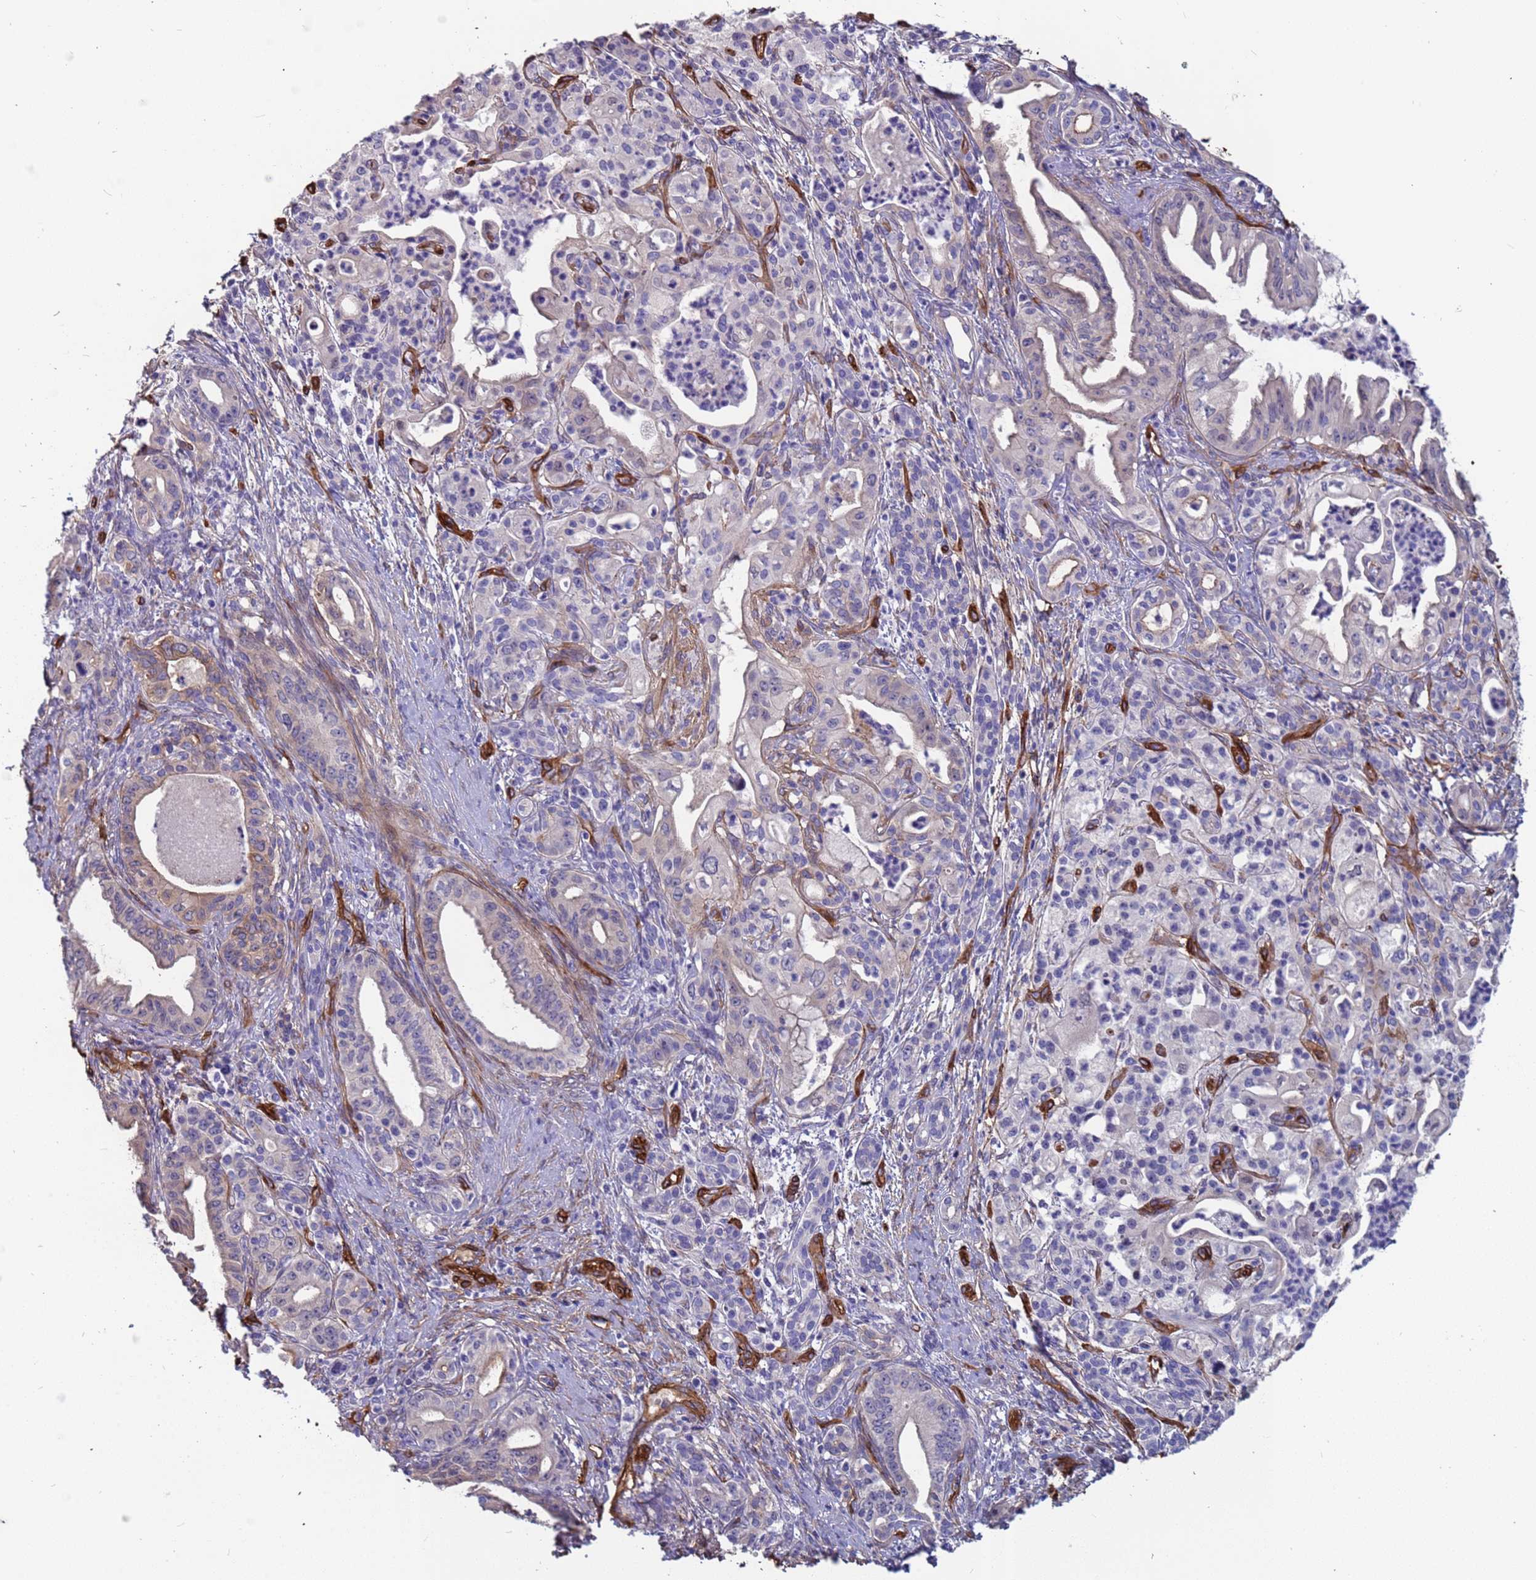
{"staining": {"intensity": "negative", "quantity": "none", "location": "none"}, "tissue": "pancreatic cancer", "cell_type": "Tumor cells", "image_type": "cancer", "snomed": [{"axis": "morphology", "description": "Adenocarcinoma, NOS"}, {"axis": "topography", "description": "Pancreas"}], "caption": "Human adenocarcinoma (pancreatic) stained for a protein using IHC reveals no expression in tumor cells.", "gene": "EHD2", "patient": {"sex": "male", "age": 58}}